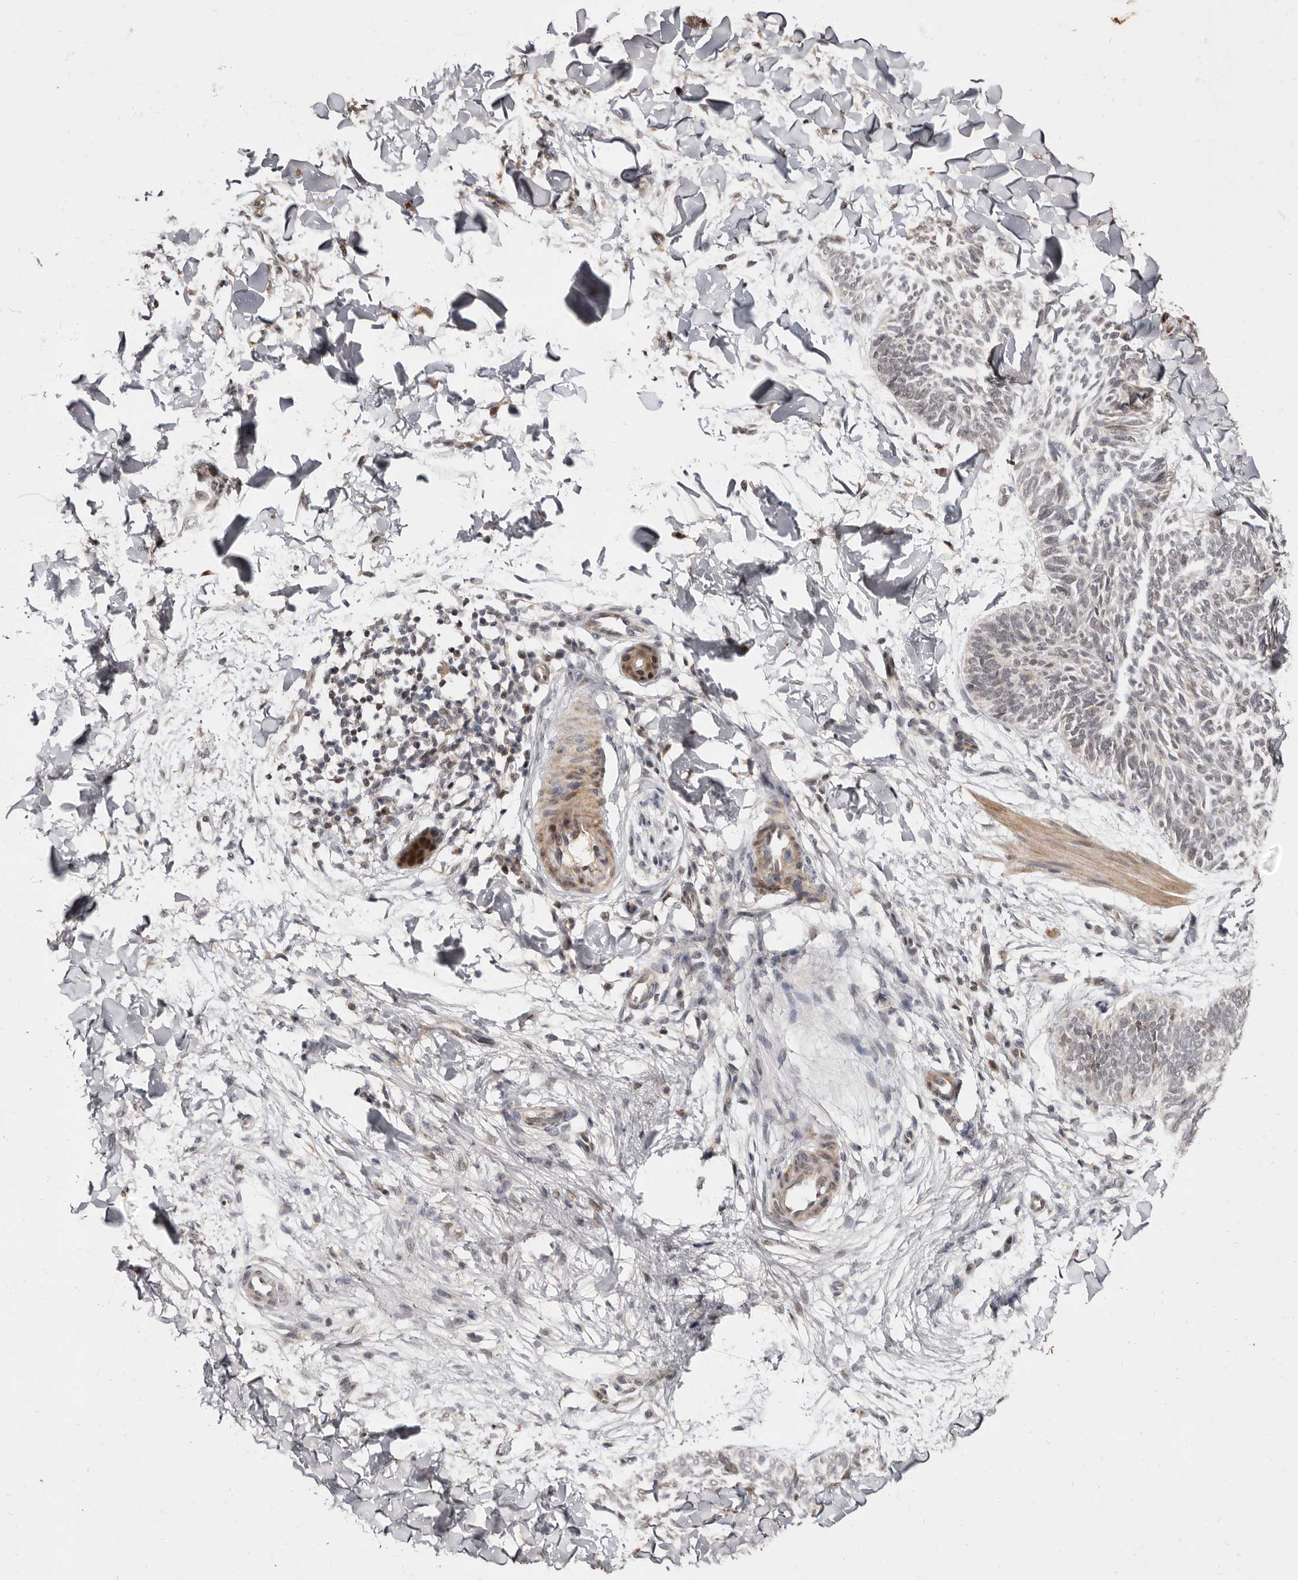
{"staining": {"intensity": "negative", "quantity": "none", "location": "none"}, "tissue": "skin cancer", "cell_type": "Tumor cells", "image_type": "cancer", "snomed": [{"axis": "morphology", "description": "Normal tissue, NOS"}, {"axis": "morphology", "description": "Basal cell carcinoma"}, {"axis": "topography", "description": "Skin"}], "caption": "High magnification brightfield microscopy of basal cell carcinoma (skin) stained with DAB (3,3'-diaminobenzidine) (brown) and counterstained with hematoxylin (blue): tumor cells show no significant staining.", "gene": "ZNF326", "patient": {"sex": "male", "age": 50}}